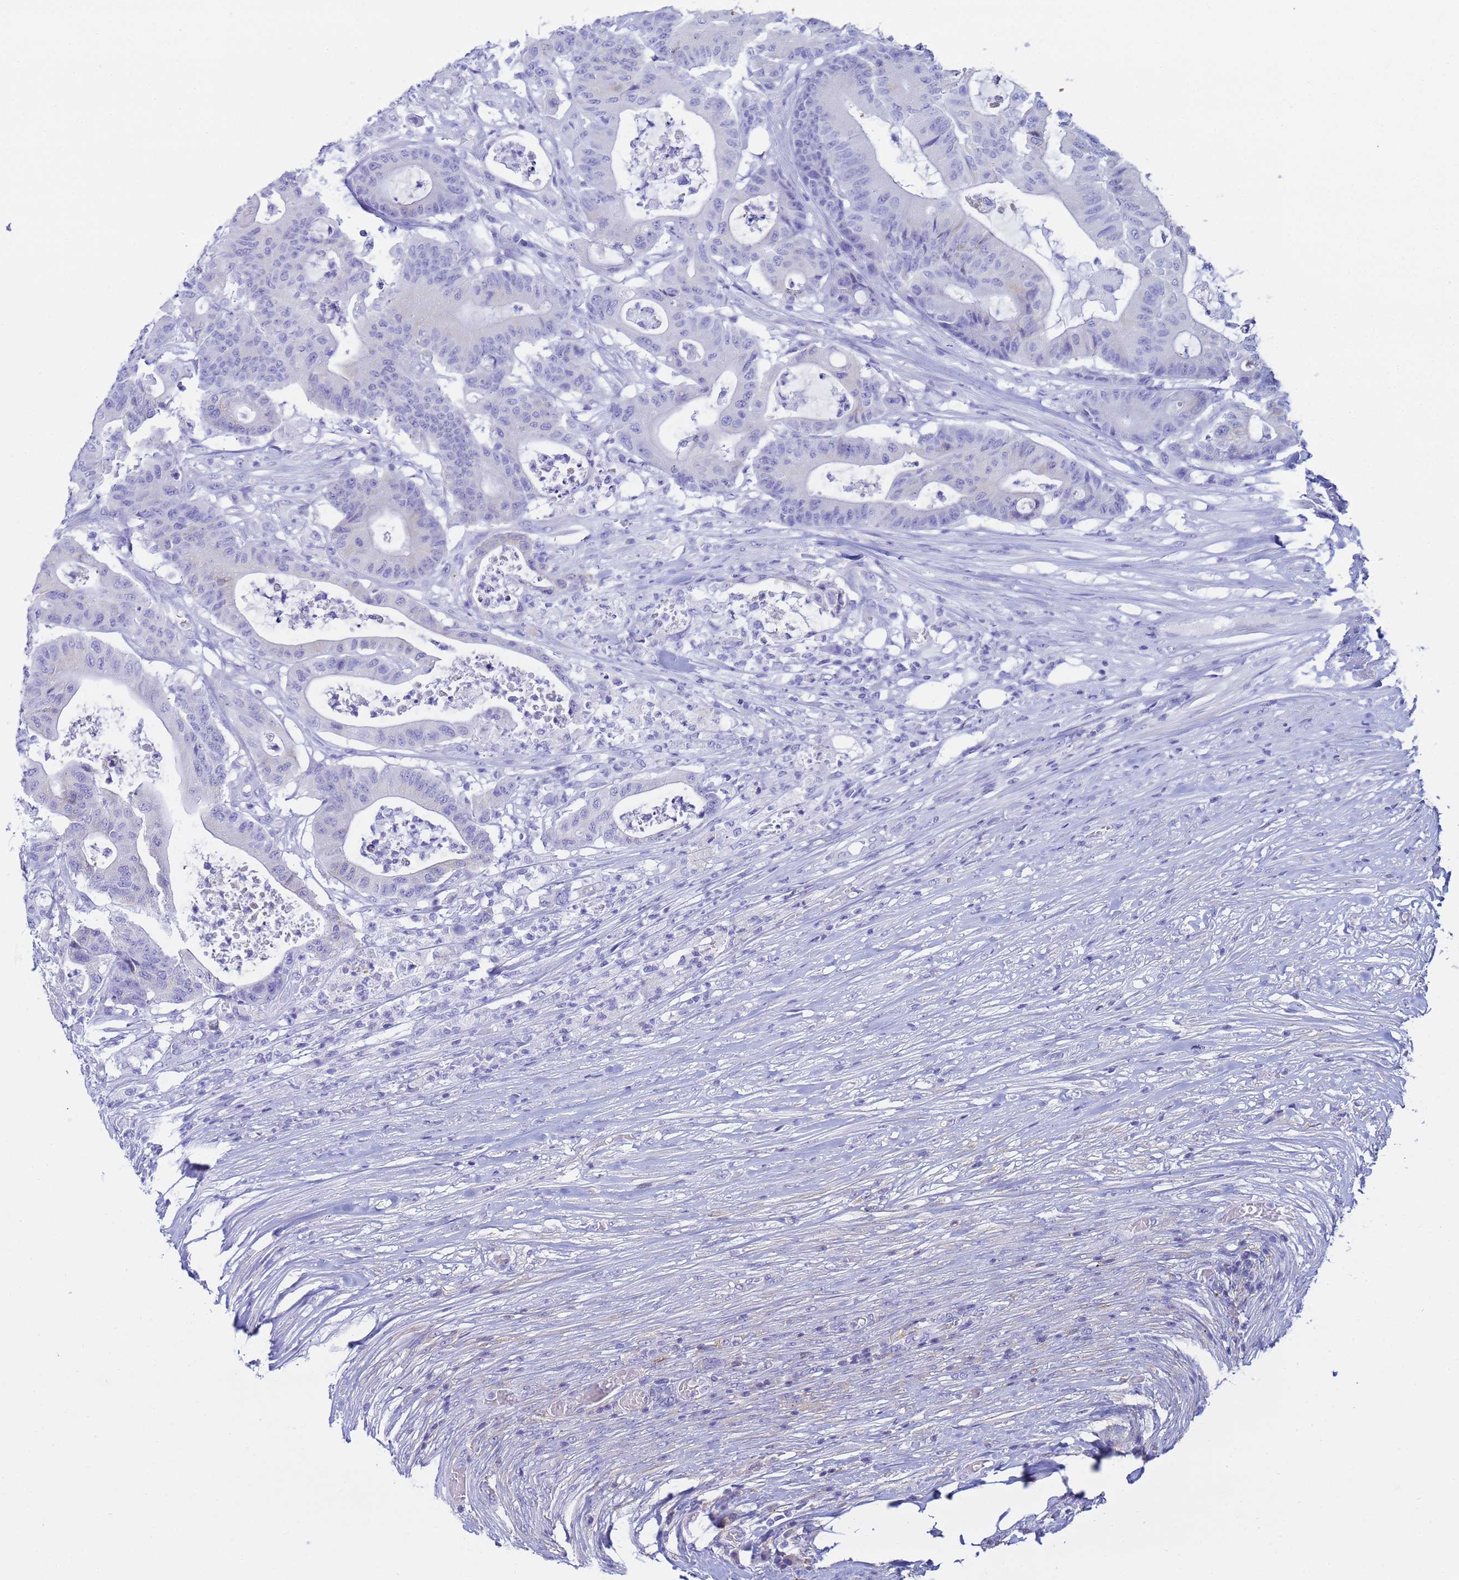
{"staining": {"intensity": "negative", "quantity": "none", "location": "none"}, "tissue": "colorectal cancer", "cell_type": "Tumor cells", "image_type": "cancer", "snomed": [{"axis": "morphology", "description": "Adenocarcinoma, NOS"}, {"axis": "topography", "description": "Colon"}], "caption": "Immunohistochemical staining of adenocarcinoma (colorectal) shows no significant expression in tumor cells.", "gene": "AQP12A", "patient": {"sex": "female", "age": 84}}